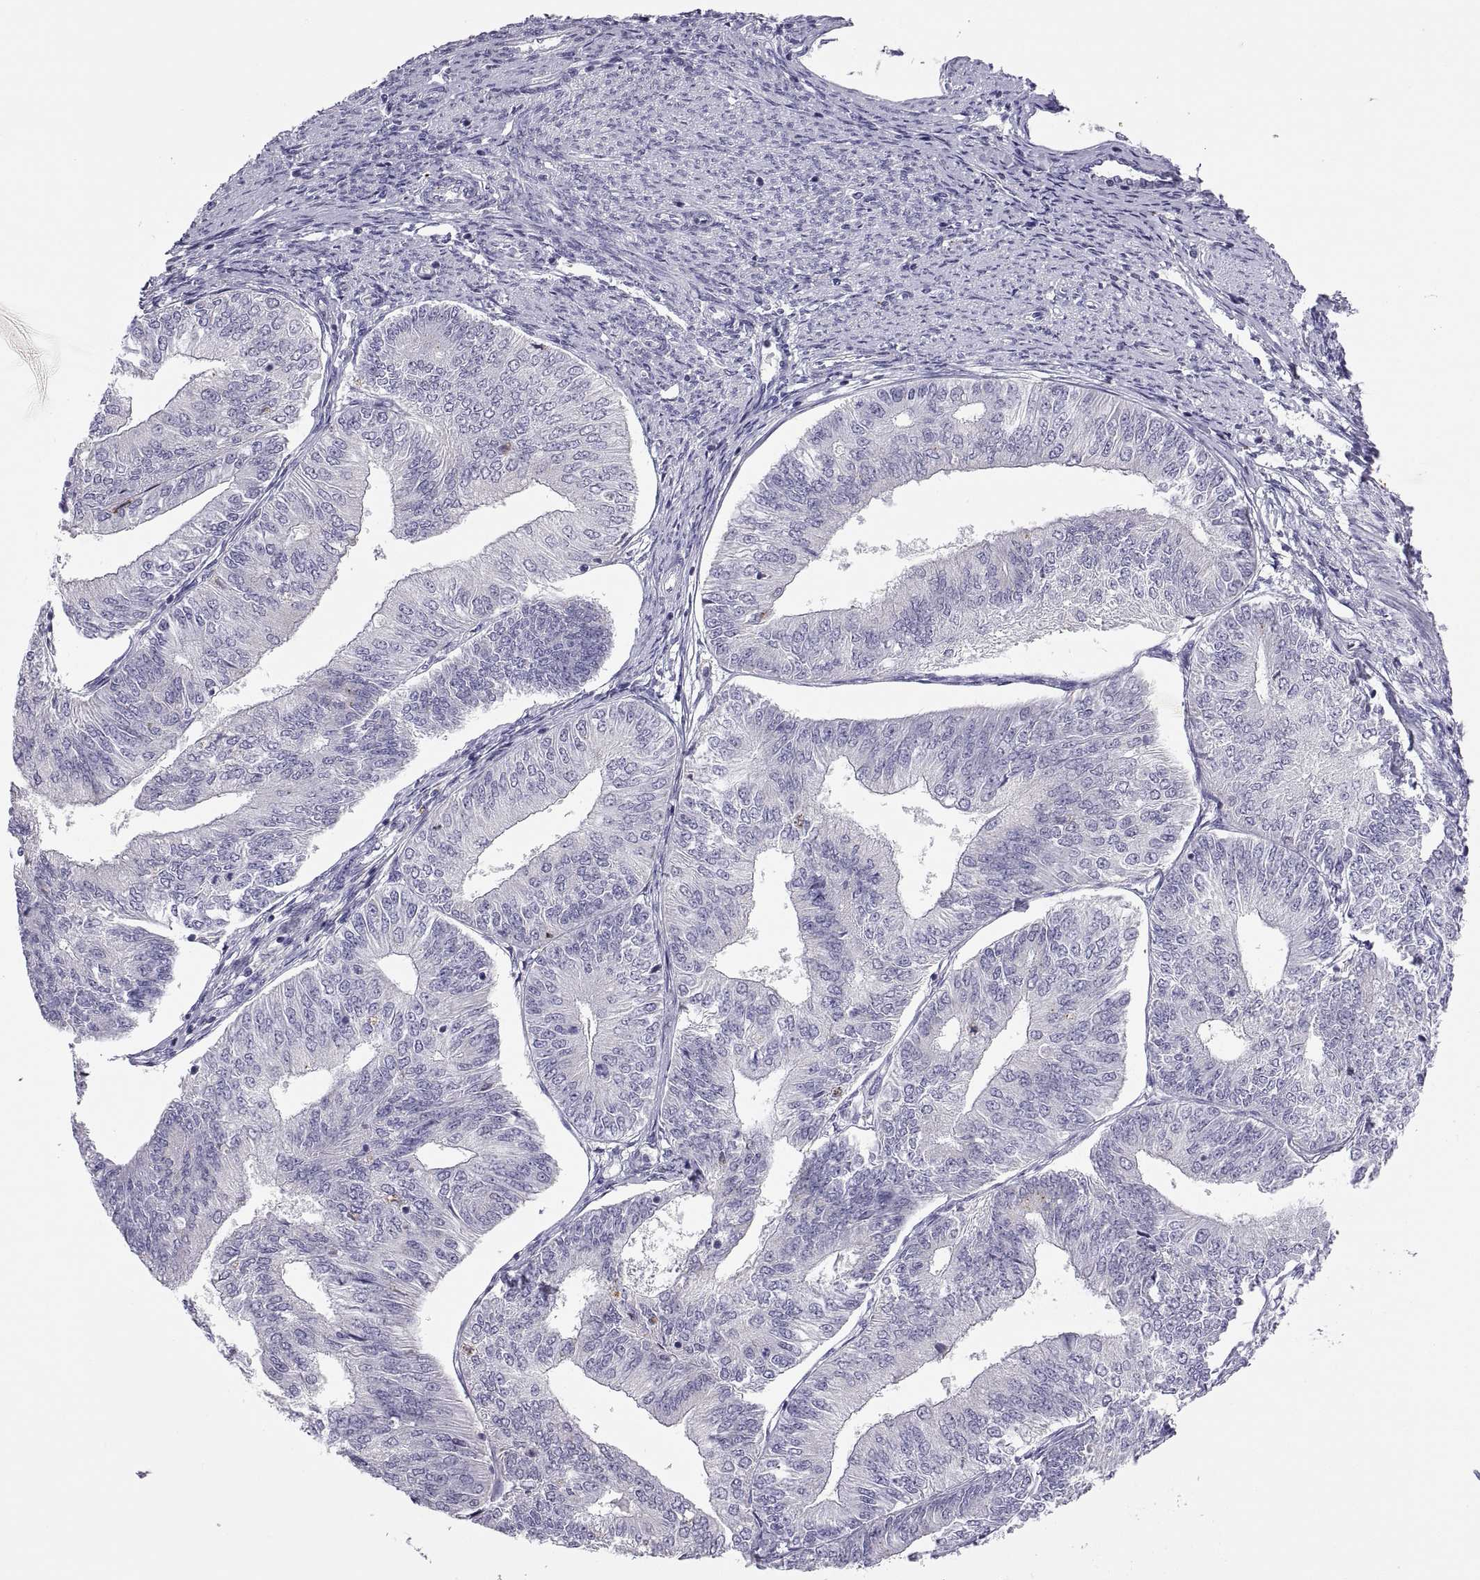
{"staining": {"intensity": "negative", "quantity": "none", "location": "none"}, "tissue": "endometrial cancer", "cell_type": "Tumor cells", "image_type": "cancer", "snomed": [{"axis": "morphology", "description": "Adenocarcinoma, NOS"}, {"axis": "topography", "description": "Endometrium"}], "caption": "Tumor cells show no significant protein staining in endometrial cancer (adenocarcinoma).", "gene": "RGS19", "patient": {"sex": "female", "age": 58}}